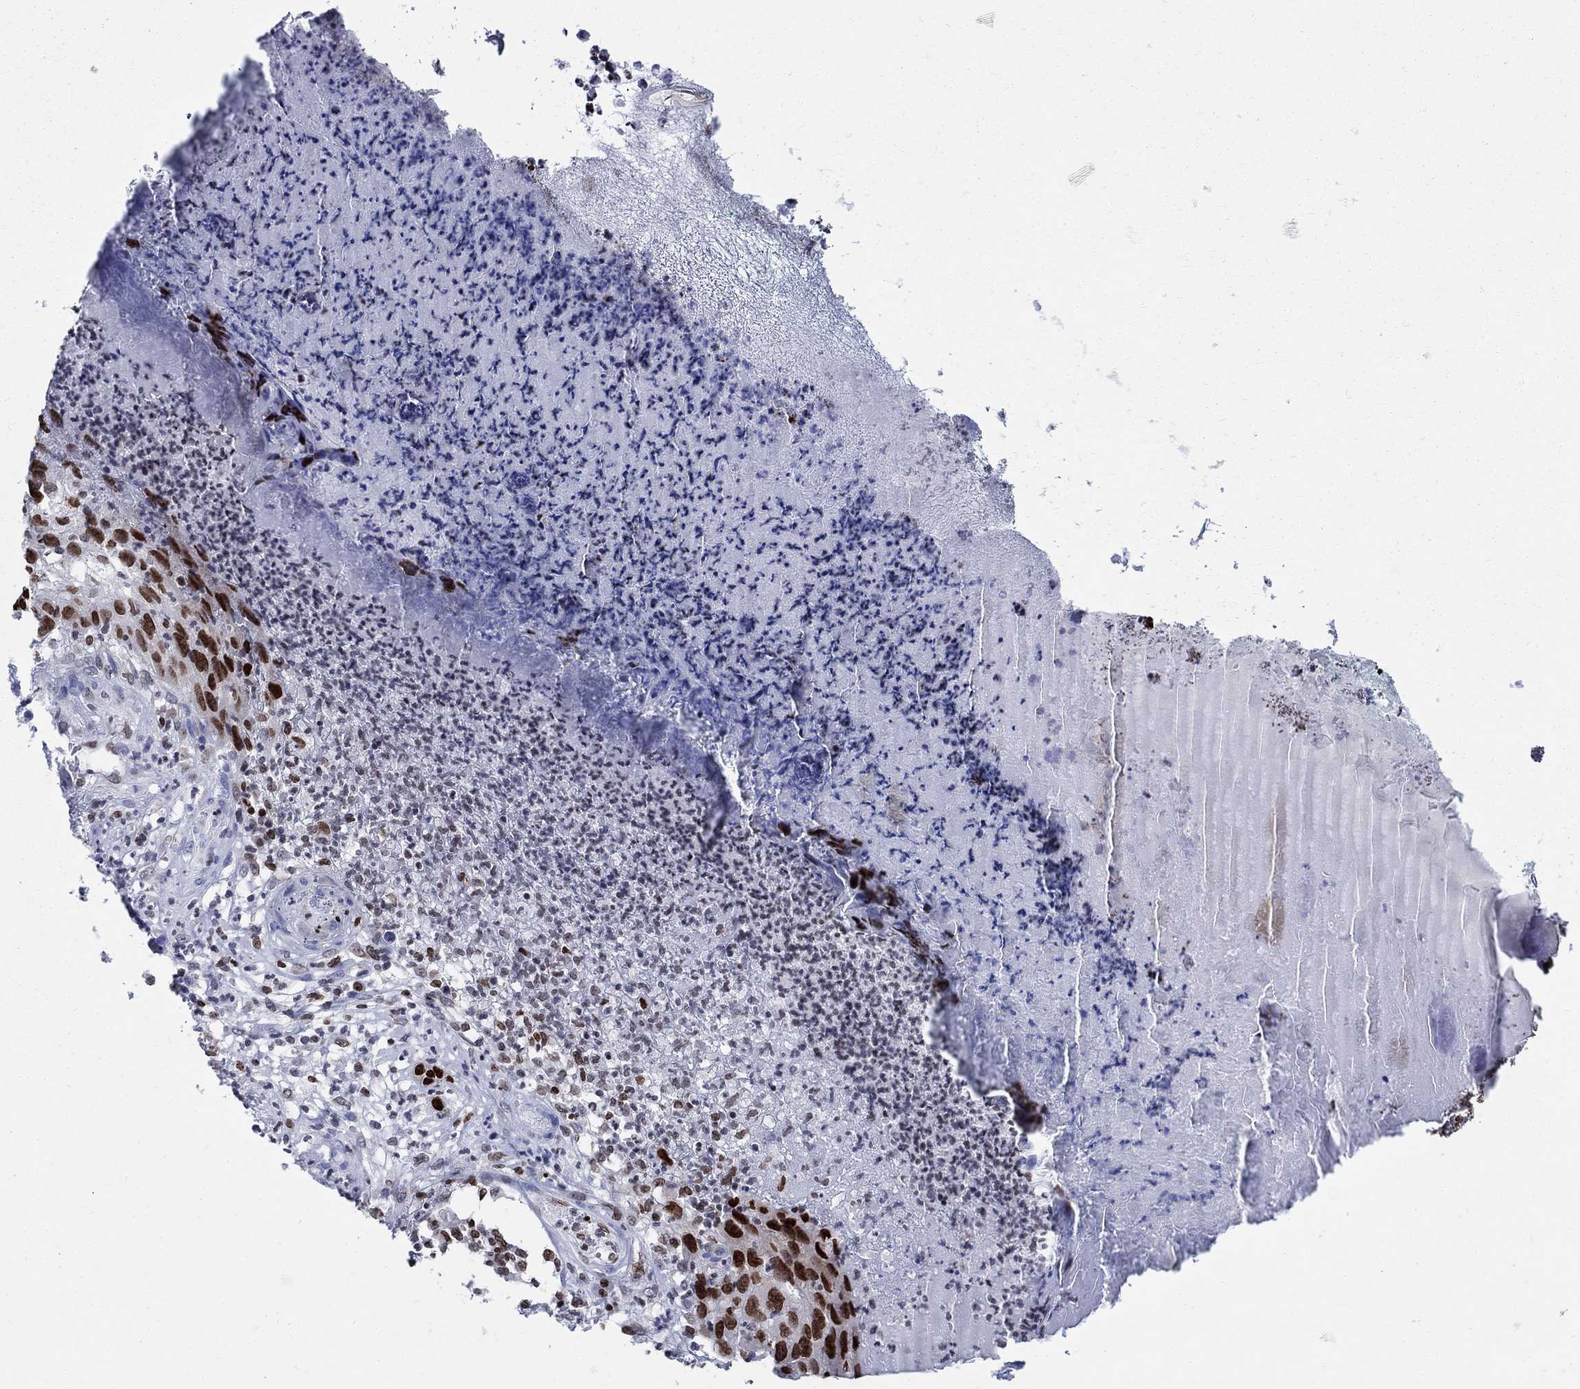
{"staining": {"intensity": "strong", "quantity": ">75%", "location": "nuclear"}, "tissue": "skin cancer", "cell_type": "Tumor cells", "image_type": "cancer", "snomed": [{"axis": "morphology", "description": "Squamous cell carcinoma, NOS"}, {"axis": "topography", "description": "Skin"}], "caption": "Immunohistochemistry (DAB (3,3'-diaminobenzidine)) staining of human skin squamous cell carcinoma exhibits strong nuclear protein staining in about >75% of tumor cells.", "gene": "HMGA1", "patient": {"sex": "male", "age": 92}}